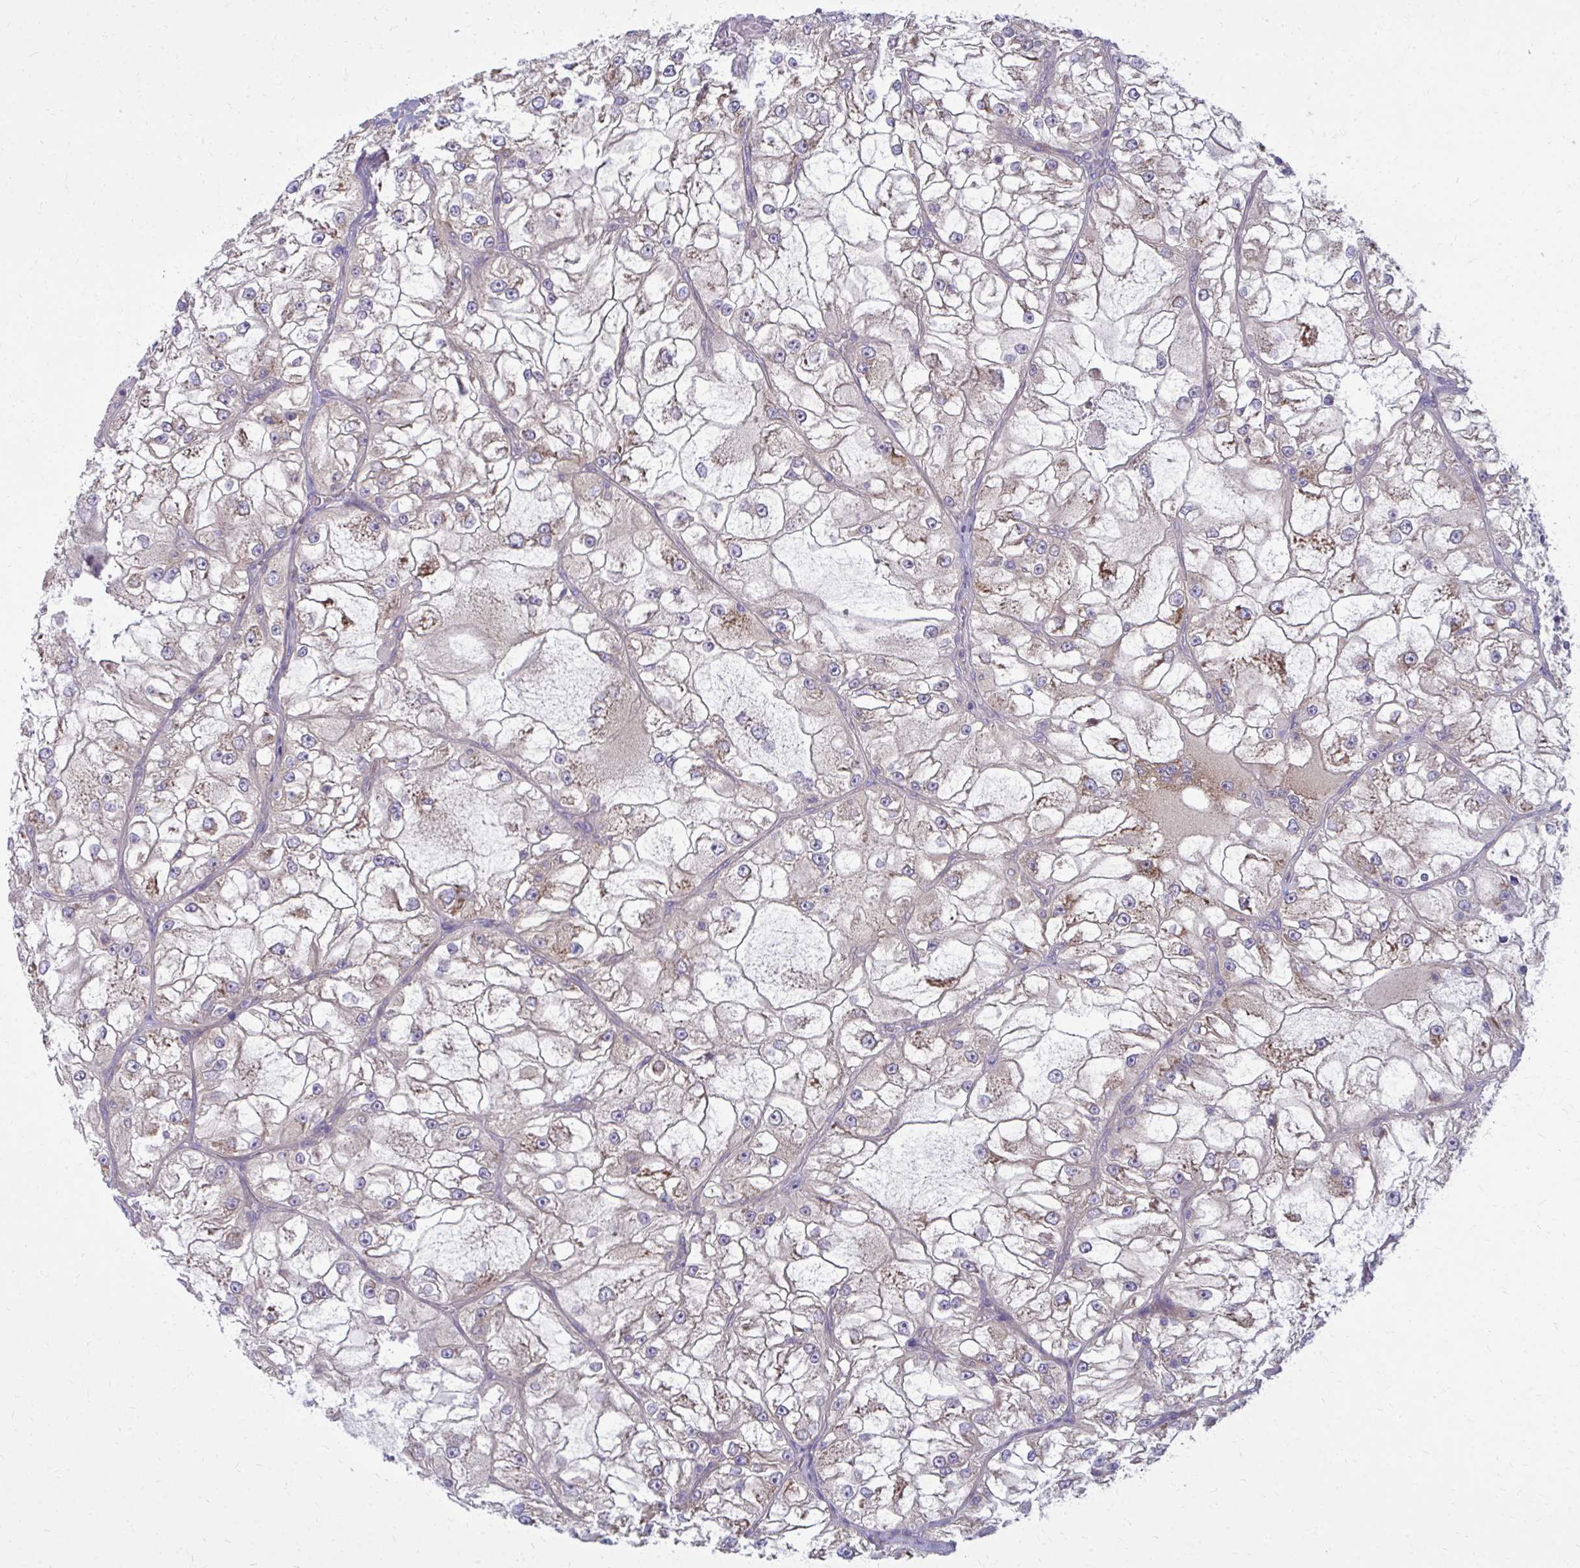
{"staining": {"intensity": "weak", "quantity": "25%-75%", "location": "cytoplasmic/membranous"}, "tissue": "renal cancer", "cell_type": "Tumor cells", "image_type": "cancer", "snomed": [{"axis": "morphology", "description": "Adenocarcinoma, NOS"}, {"axis": "topography", "description": "Kidney"}], "caption": "Protein positivity by IHC displays weak cytoplasmic/membranous expression in approximately 25%-75% of tumor cells in adenocarcinoma (renal).", "gene": "CEMP1", "patient": {"sex": "female", "age": 72}}